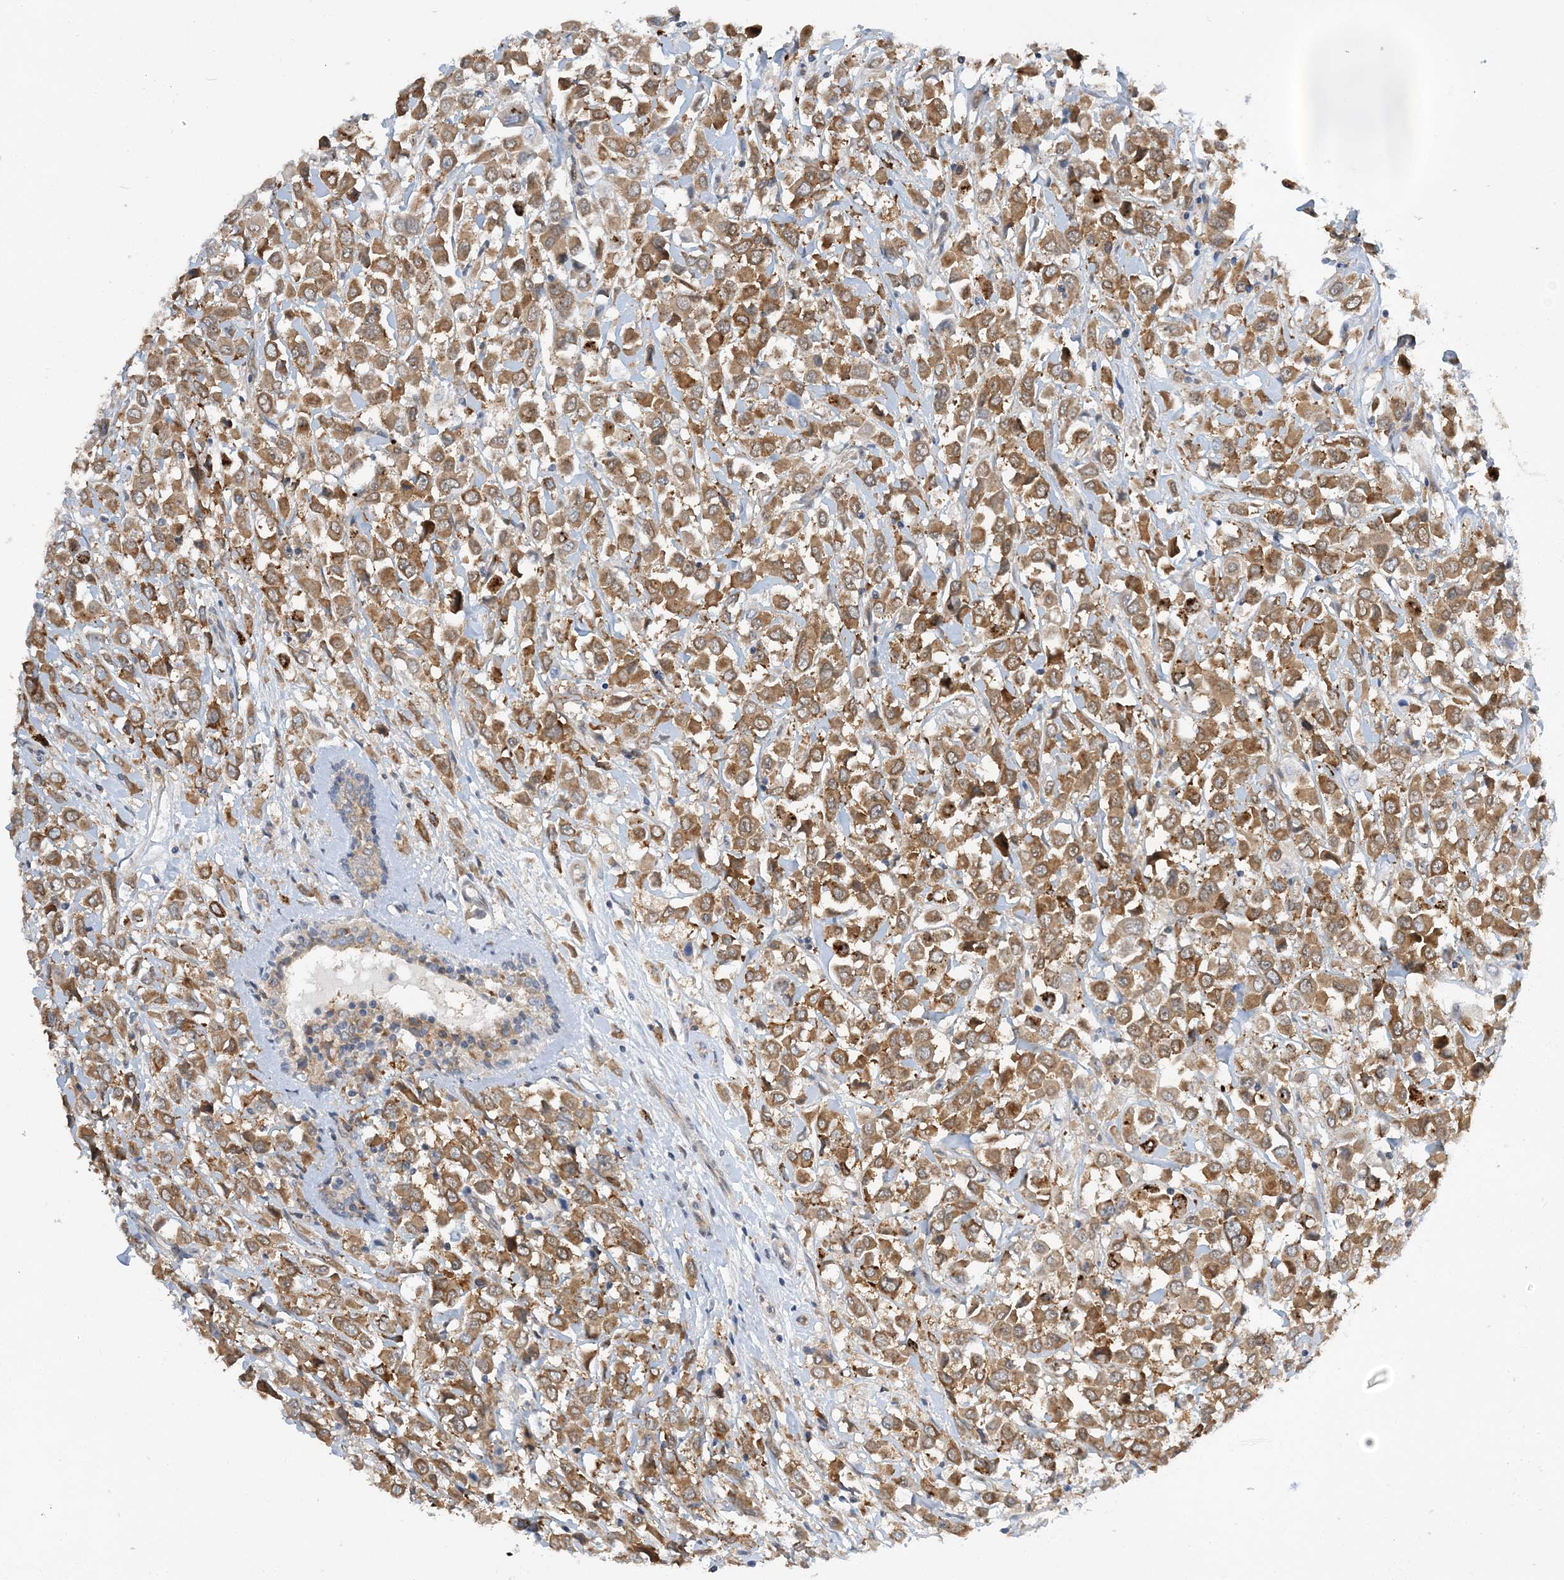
{"staining": {"intensity": "moderate", "quantity": ">75%", "location": "cytoplasmic/membranous"}, "tissue": "breast cancer", "cell_type": "Tumor cells", "image_type": "cancer", "snomed": [{"axis": "morphology", "description": "Duct carcinoma"}, {"axis": "topography", "description": "Breast"}], "caption": "Protein staining of breast cancer (intraductal carcinoma) tissue displays moderate cytoplasmic/membranous expression in approximately >75% of tumor cells.", "gene": "LARP4B", "patient": {"sex": "female", "age": 61}}